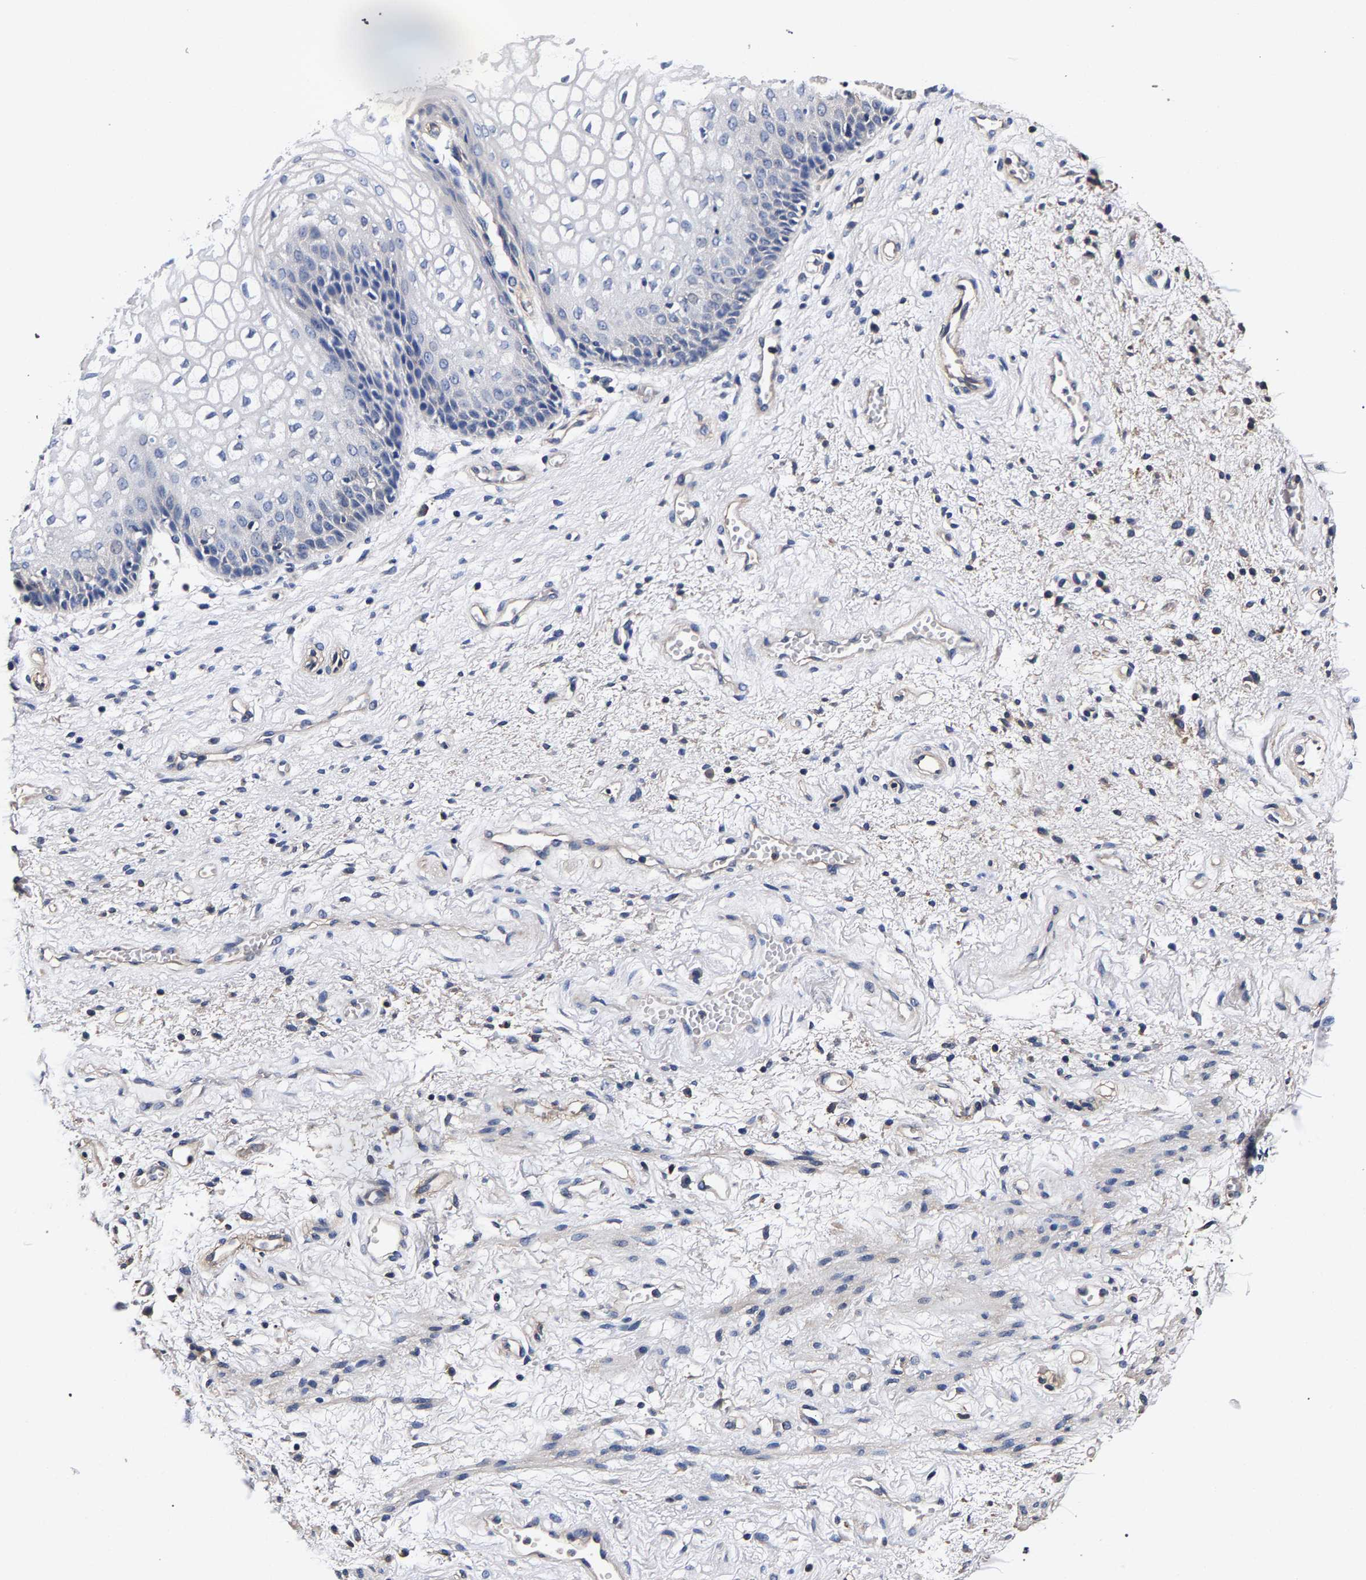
{"staining": {"intensity": "negative", "quantity": "none", "location": "none"}, "tissue": "vagina", "cell_type": "Squamous epithelial cells", "image_type": "normal", "snomed": [{"axis": "morphology", "description": "Normal tissue, NOS"}, {"axis": "topography", "description": "Vagina"}], "caption": "High power microscopy histopathology image of an IHC histopathology image of unremarkable vagina, revealing no significant staining in squamous epithelial cells. (Brightfield microscopy of DAB IHC at high magnification).", "gene": "MARCHF7", "patient": {"sex": "female", "age": 34}}